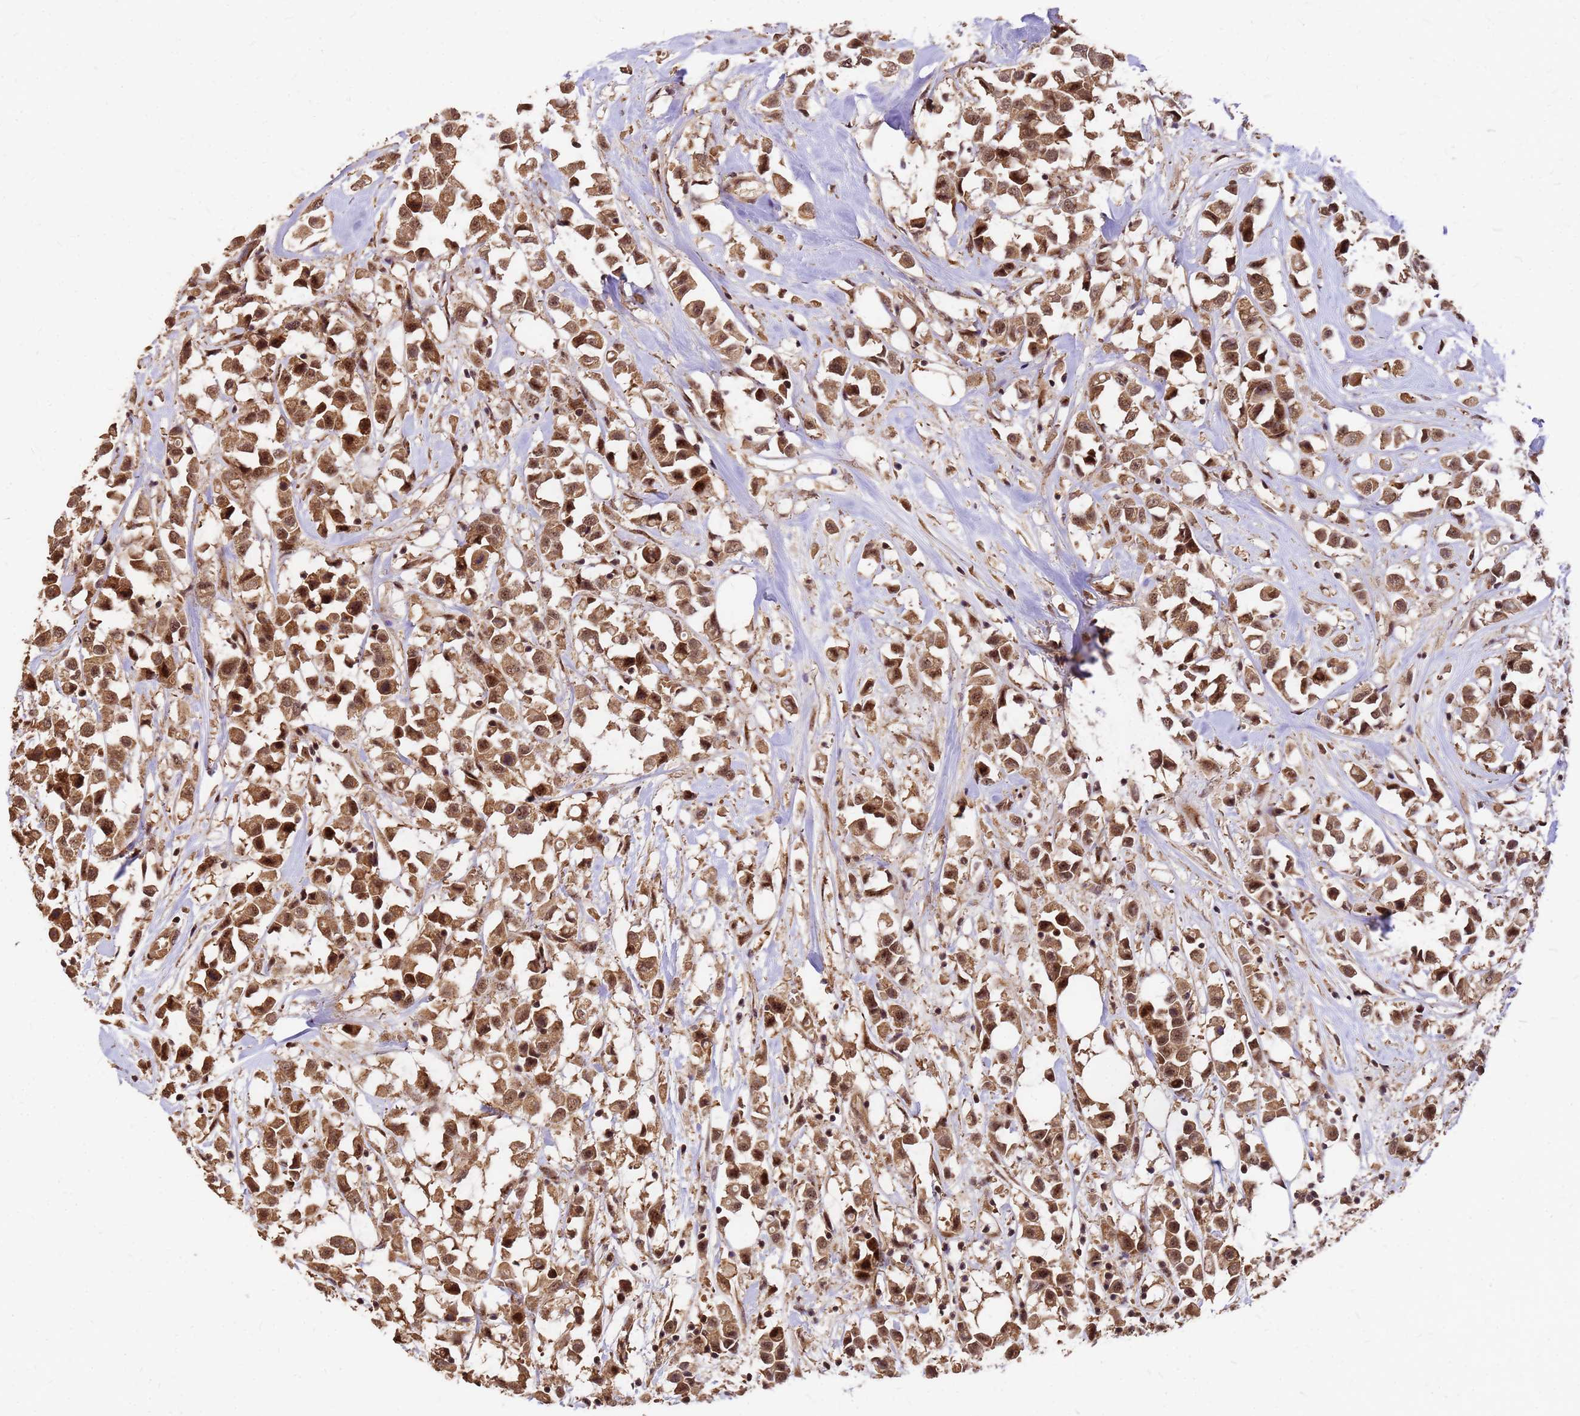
{"staining": {"intensity": "strong", "quantity": ">75%", "location": "cytoplasmic/membranous,nuclear"}, "tissue": "breast cancer", "cell_type": "Tumor cells", "image_type": "cancer", "snomed": [{"axis": "morphology", "description": "Duct carcinoma"}, {"axis": "topography", "description": "Breast"}], "caption": "Breast cancer stained for a protein displays strong cytoplasmic/membranous and nuclear positivity in tumor cells.", "gene": "GPATCH8", "patient": {"sex": "female", "age": 61}}